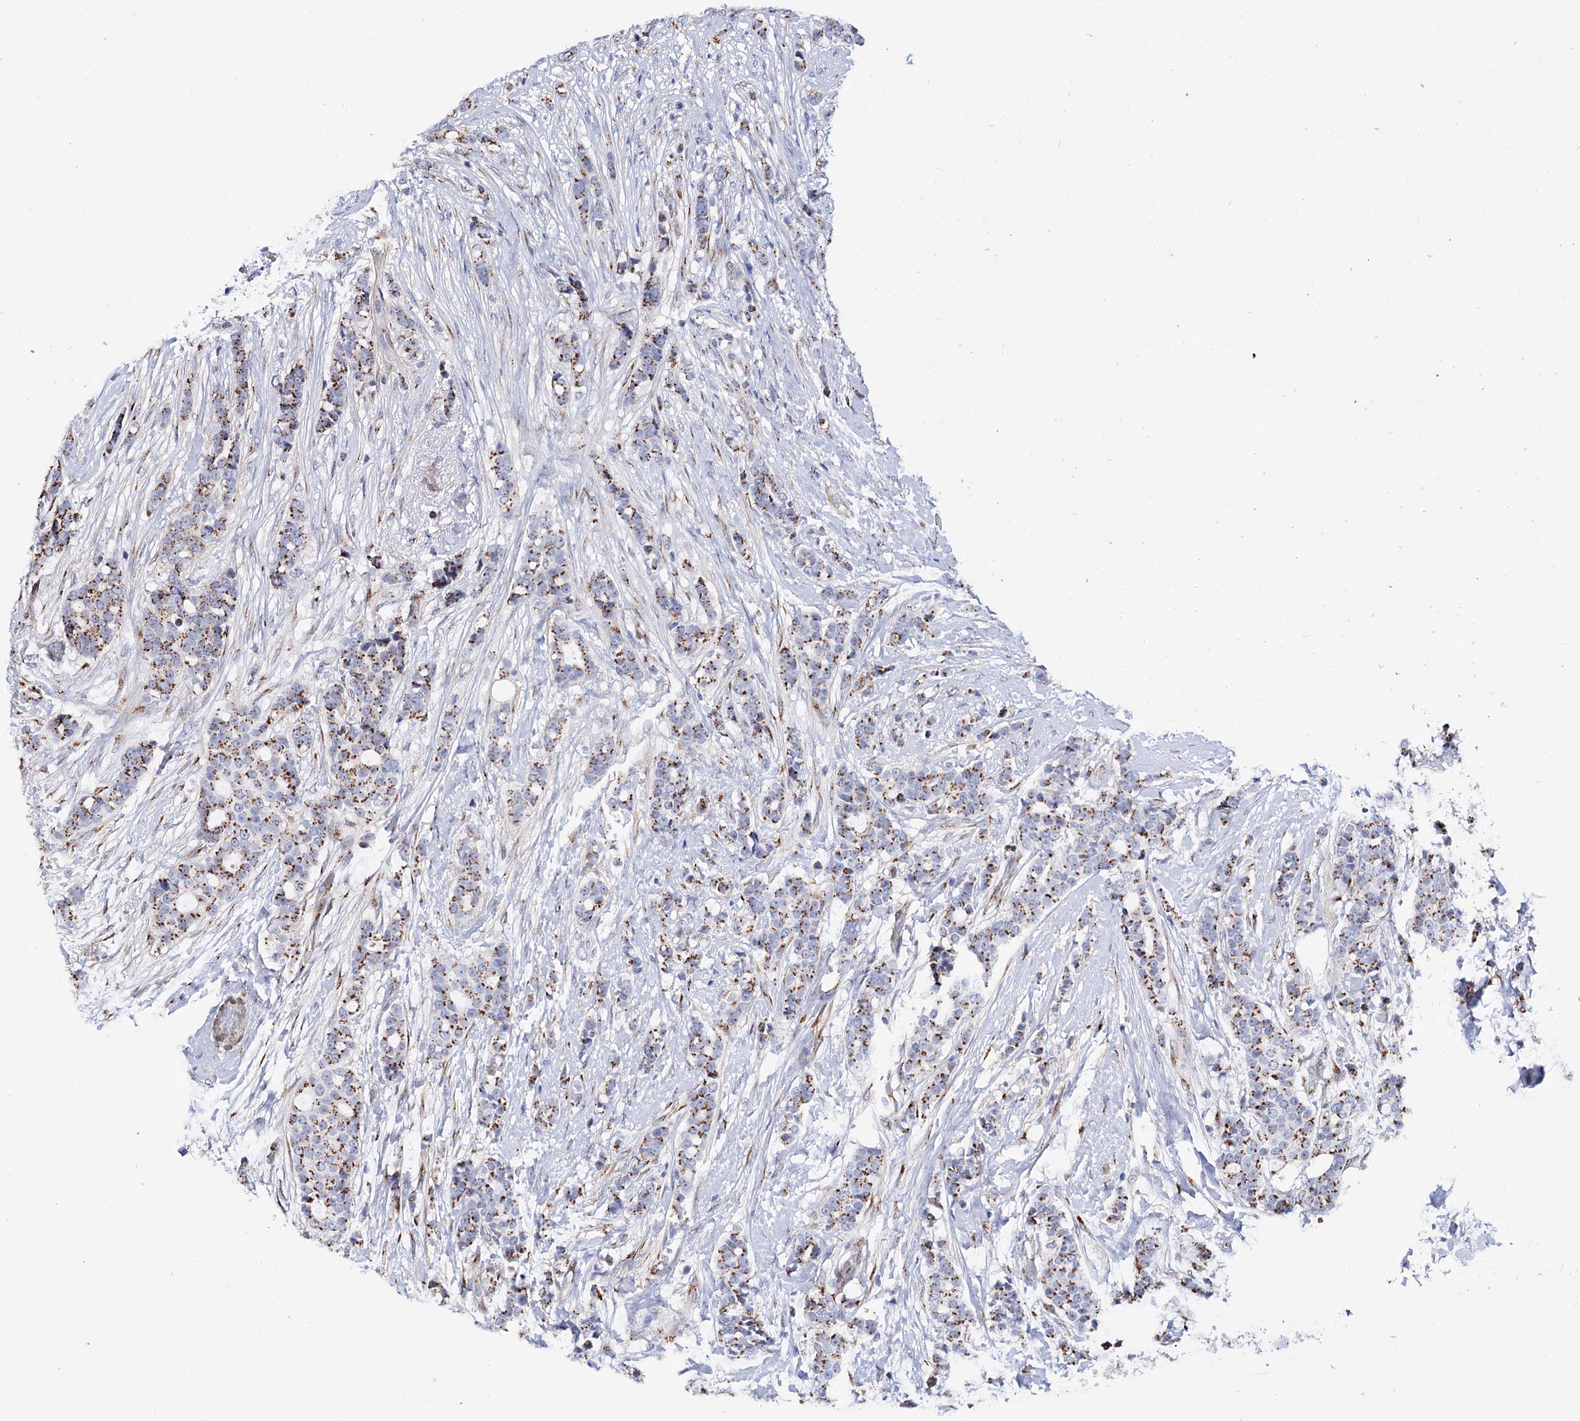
{"staining": {"intensity": "moderate", "quantity": ">75%", "location": "cytoplasmic/membranous"}, "tissue": "breast cancer", "cell_type": "Tumor cells", "image_type": "cancer", "snomed": [{"axis": "morphology", "description": "Lobular carcinoma"}, {"axis": "topography", "description": "Breast"}], "caption": "High-magnification brightfield microscopy of breast cancer stained with DAB (brown) and counterstained with hematoxylin (blue). tumor cells exhibit moderate cytoplasmic/membranous staining is seen in approximately>75% of cells. (Brightfield microscopy of DAB IHC at high magnification).", "gene": "C11orf96", "patient": {"sex": "female", "age": 51}}